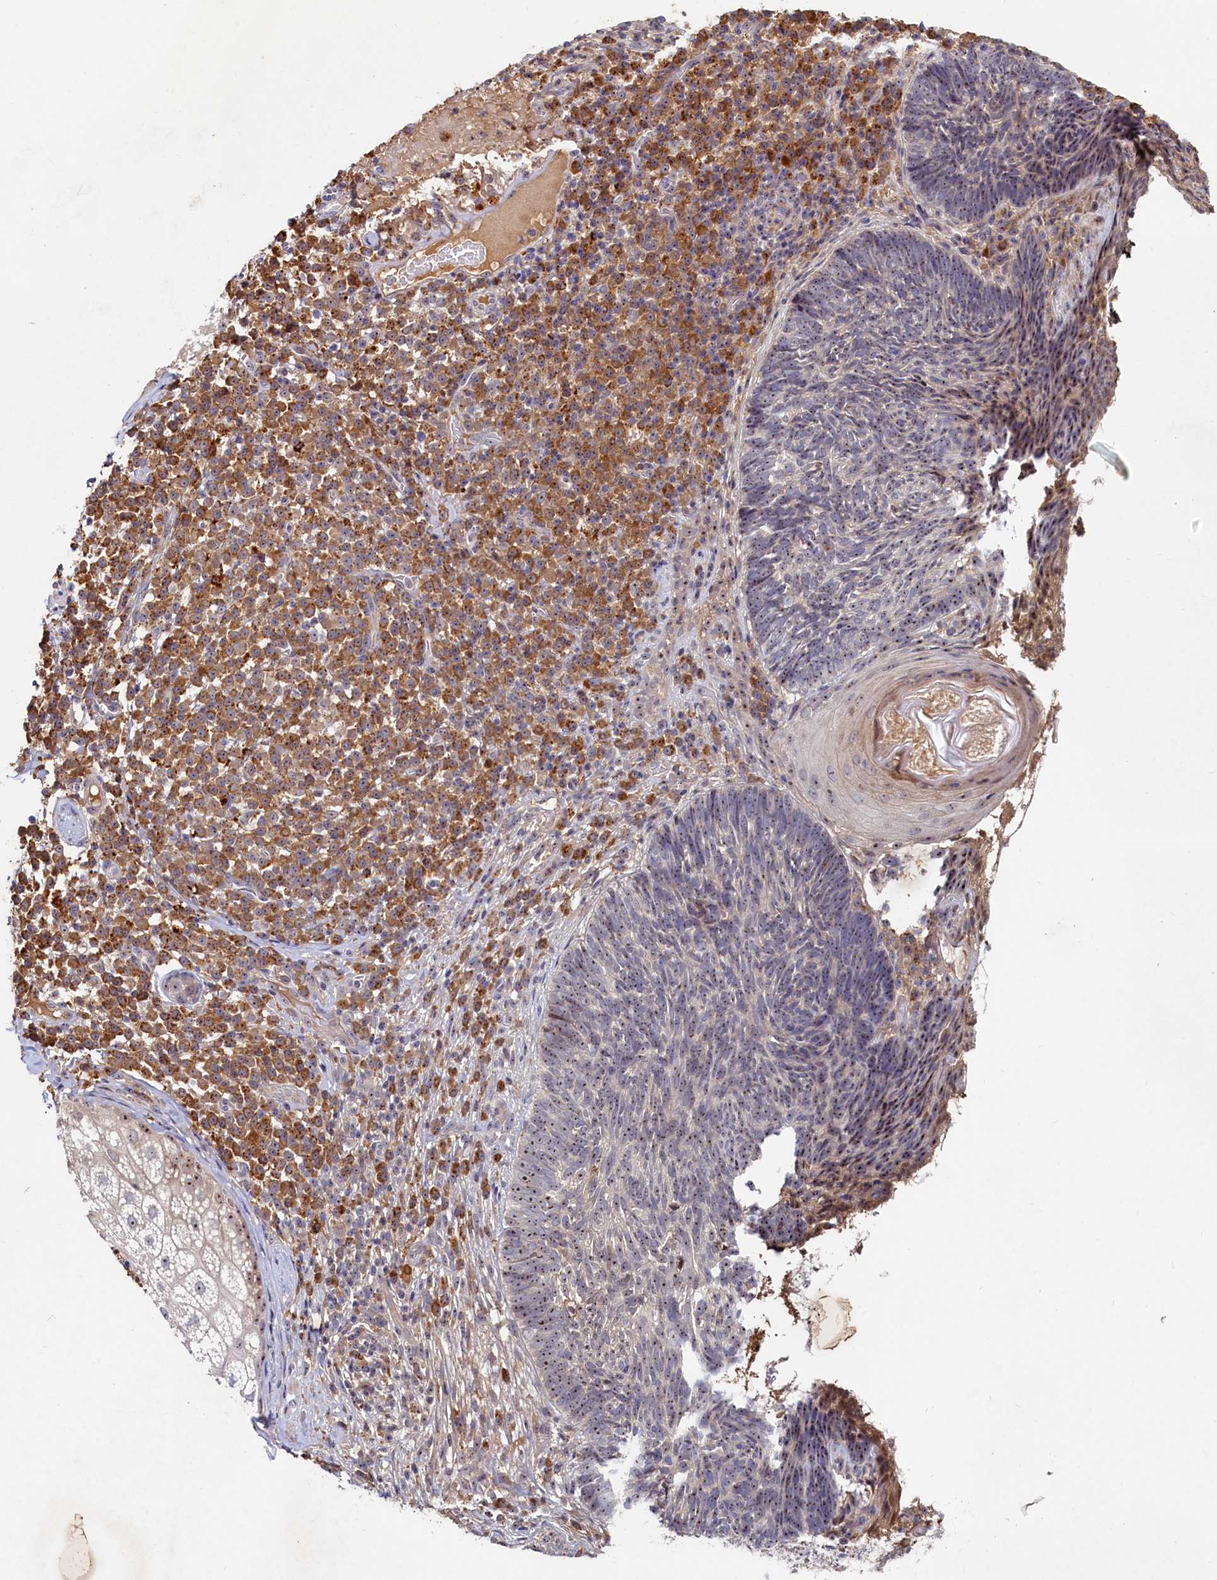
{"staining": {"intensity": "moderate", "quantity": ">75%", "location": "nuclear"}, "tissue": "skin cancer", "cell_type": "Tumor cells", "image_type": "cancer", "snomed": [{"axis": "morphology", "description": "Basal cell carcinoma"}, {"axis": "topography", "description": "Skin"}], "caption": "Basal cell carcinoma (skin) stained with a protein marker shows moderate staining in tumor cells.", "gene": "RGS7BP", "patient": {"sex": "male", "age": 88}}